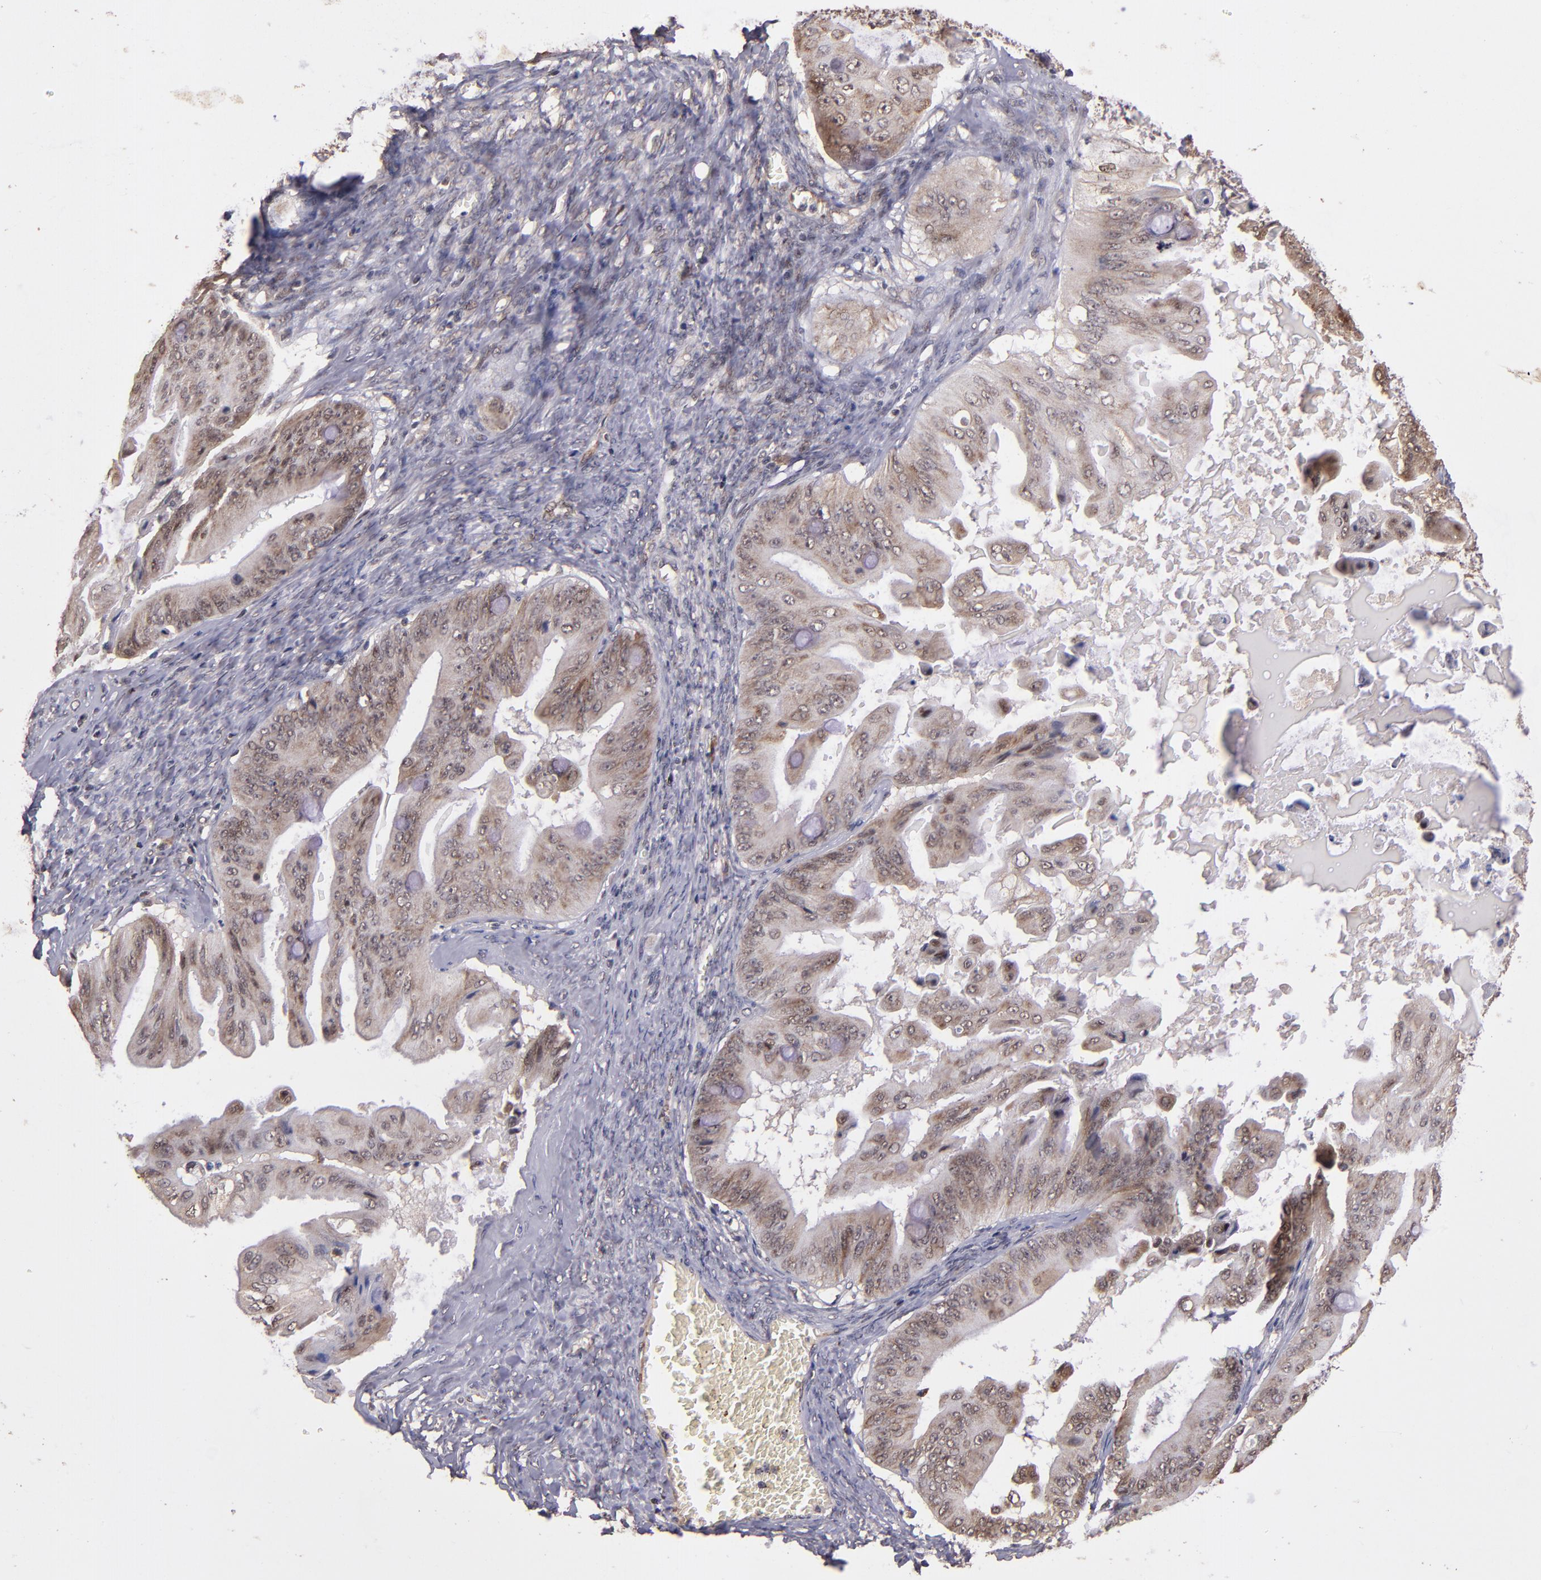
{"staining": {"intensity": "weak", "quantity": ">75%", "location": "cytoplasmic/membranous"}, "tissue": "ovarian cancer", "cell_type": "Tumor cells", "image_type": "cancer", "snomed": [{"axis": "morphology", "description": "Cystadenocarcinoma, mucinous, NOS"}, {"axis": "topography", "description": "Ovary"}], "caption": "Immunohistochemistry (IHC) (DAB (3,3'-diaminobenzidine)) staining of human ovarian cancer (mucinous cystadenocarcinoma) shows weak cytoplasmic/membranous protein staining in about >75% of tumor cells. (Brightfield microscopy of DAB IHC at high magnification).", "gene": "RIOK3", "patient": {"sex": "female", "age": 37}}